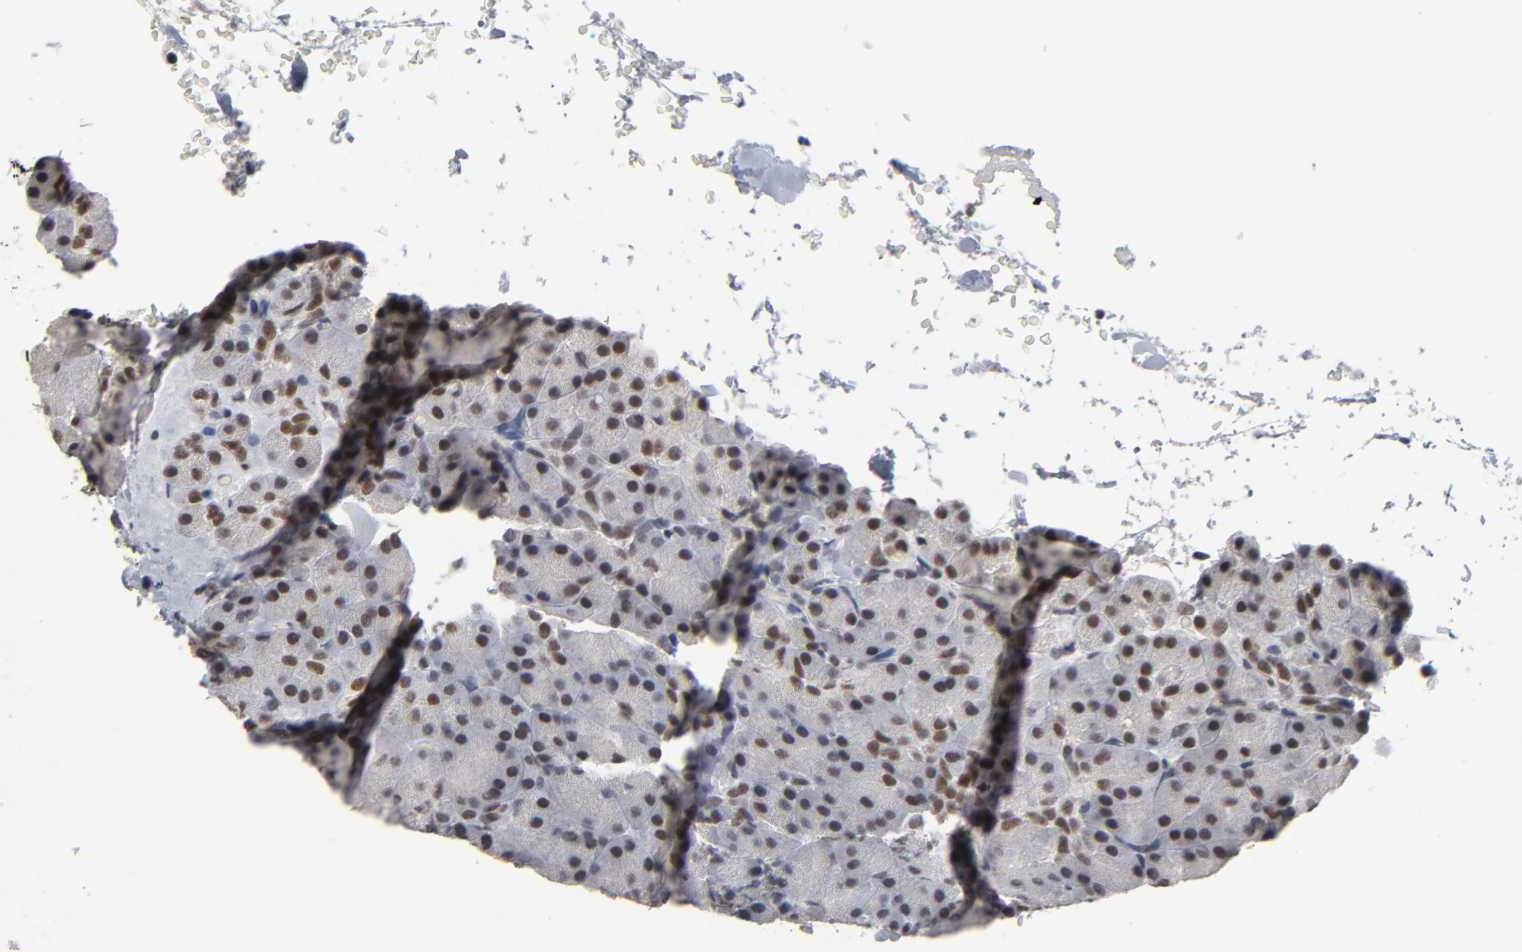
{"staining": {"intensity": "strong", "quantity": ">75%", "location": "nuclear"}, "tissue": "pancreas", "cell_type": "Exocrine glandular cells", "image_type": "normal", "snomed": [{"axis": "morphology", "description": "Normal tissue, NOS"}, {"axis": "topography", "description": "Pancreas"}], "caption": "Protein analysis of benign pancreas exhibits strong nuclear expression in about >75% of exocrine glandular cells. (DAB IHC, brown staining for protein, blue staining for nuclei).", "gene": "TRIM33", "patient": {"sex": "female", "age": 43}}